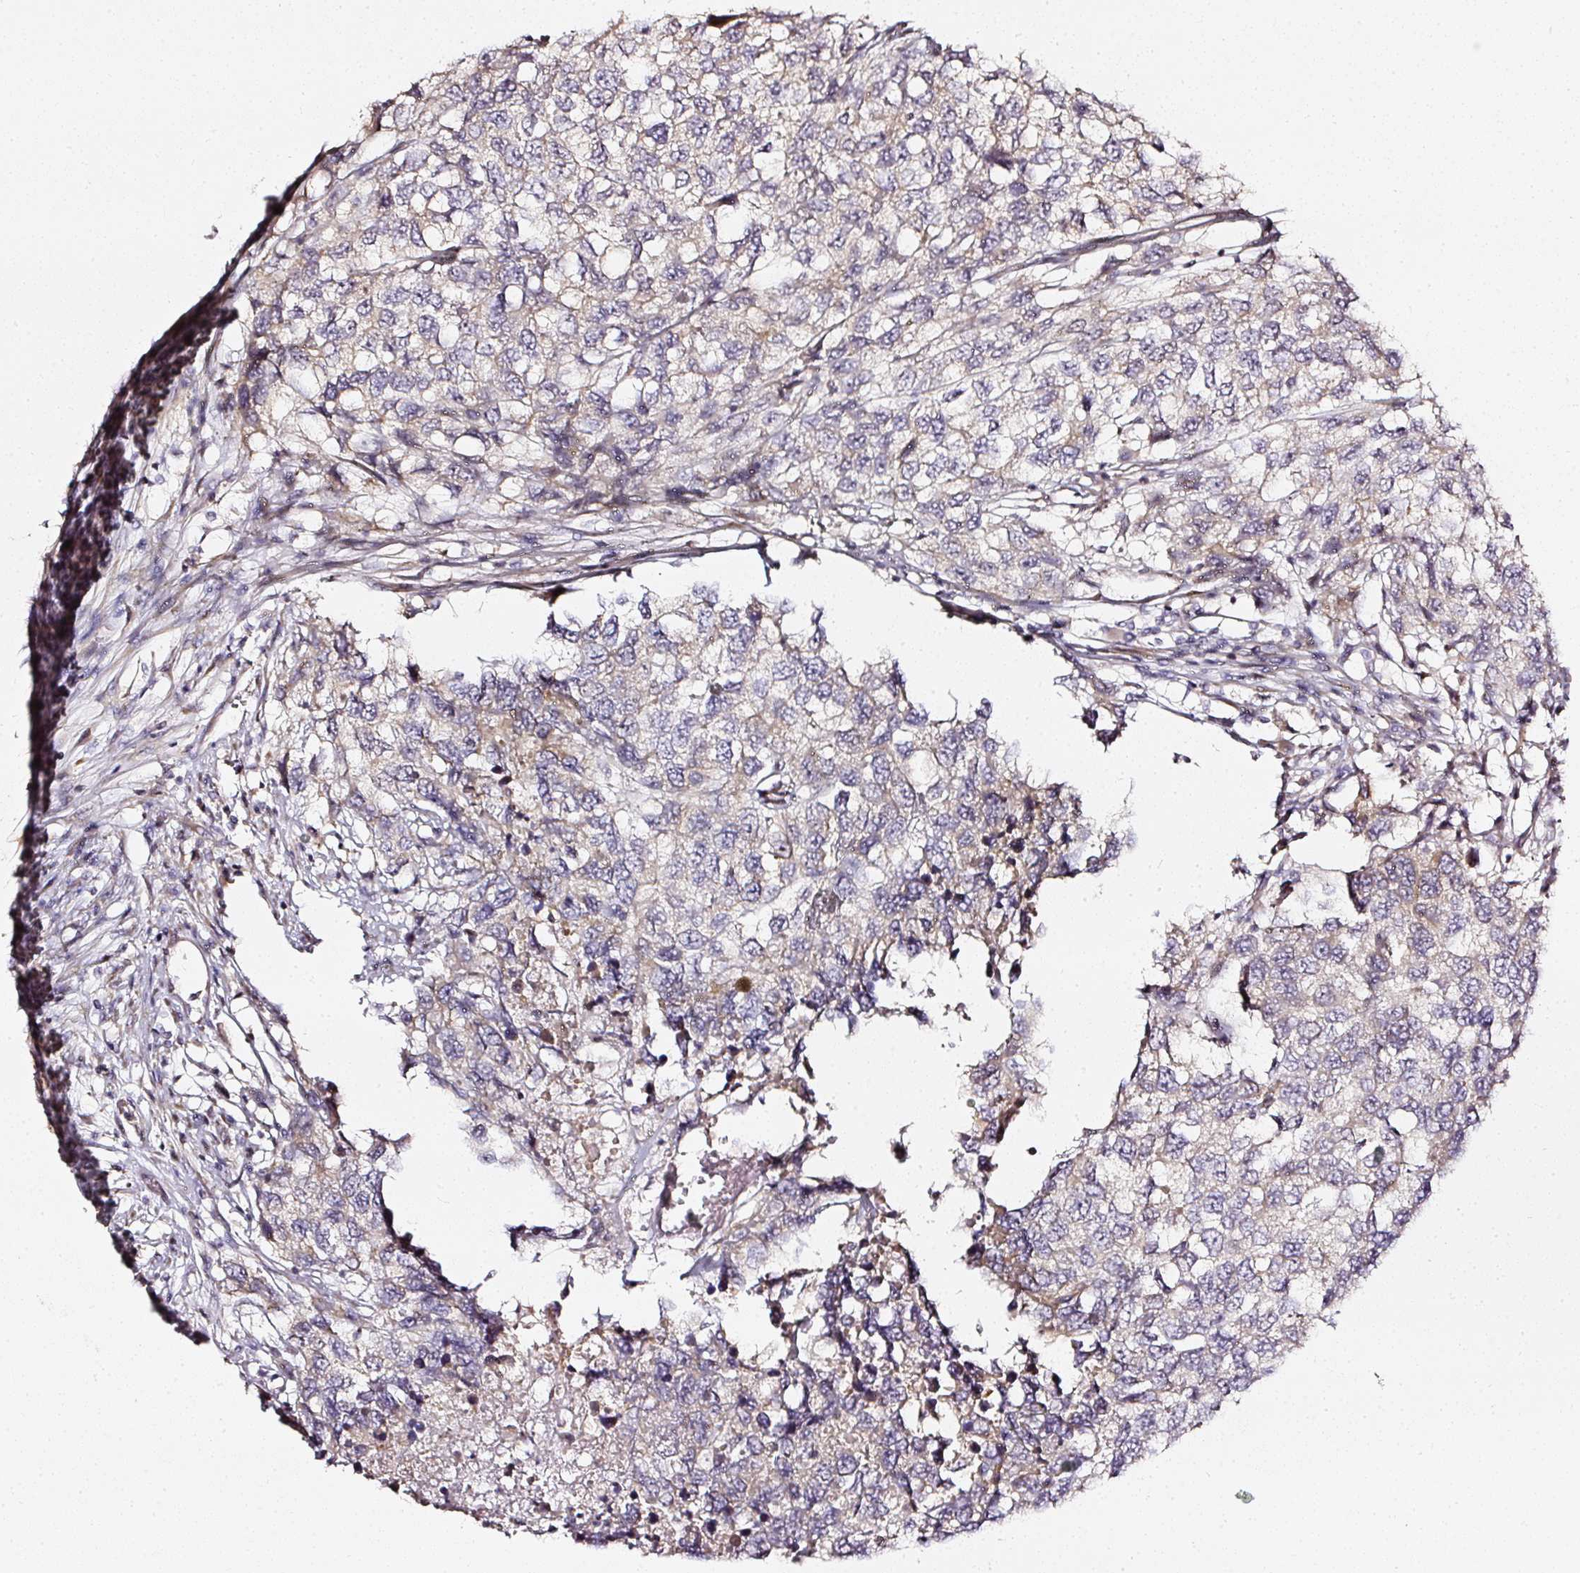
{"staining": {"intensity": "weak", "quantity": "25%-75%", "location": "cytoplasmic/membranous"}, "tissue": "testis cancer", "cell_type": "Tumor cells", "image_type": "cancer", "snomed": [{"axis": "morphology", "description": "Carcinoma, Embryonal, NOS"}, {"axis": "topography", "description": "Testis"}], "caption": "Protein expression analysis of testis cancer shows weak cytoplasmic/membranous expression in about 25%-75% of tumor cells.", "gene": "NTRK1", "patient": {"sex": "male", "age": 83}}